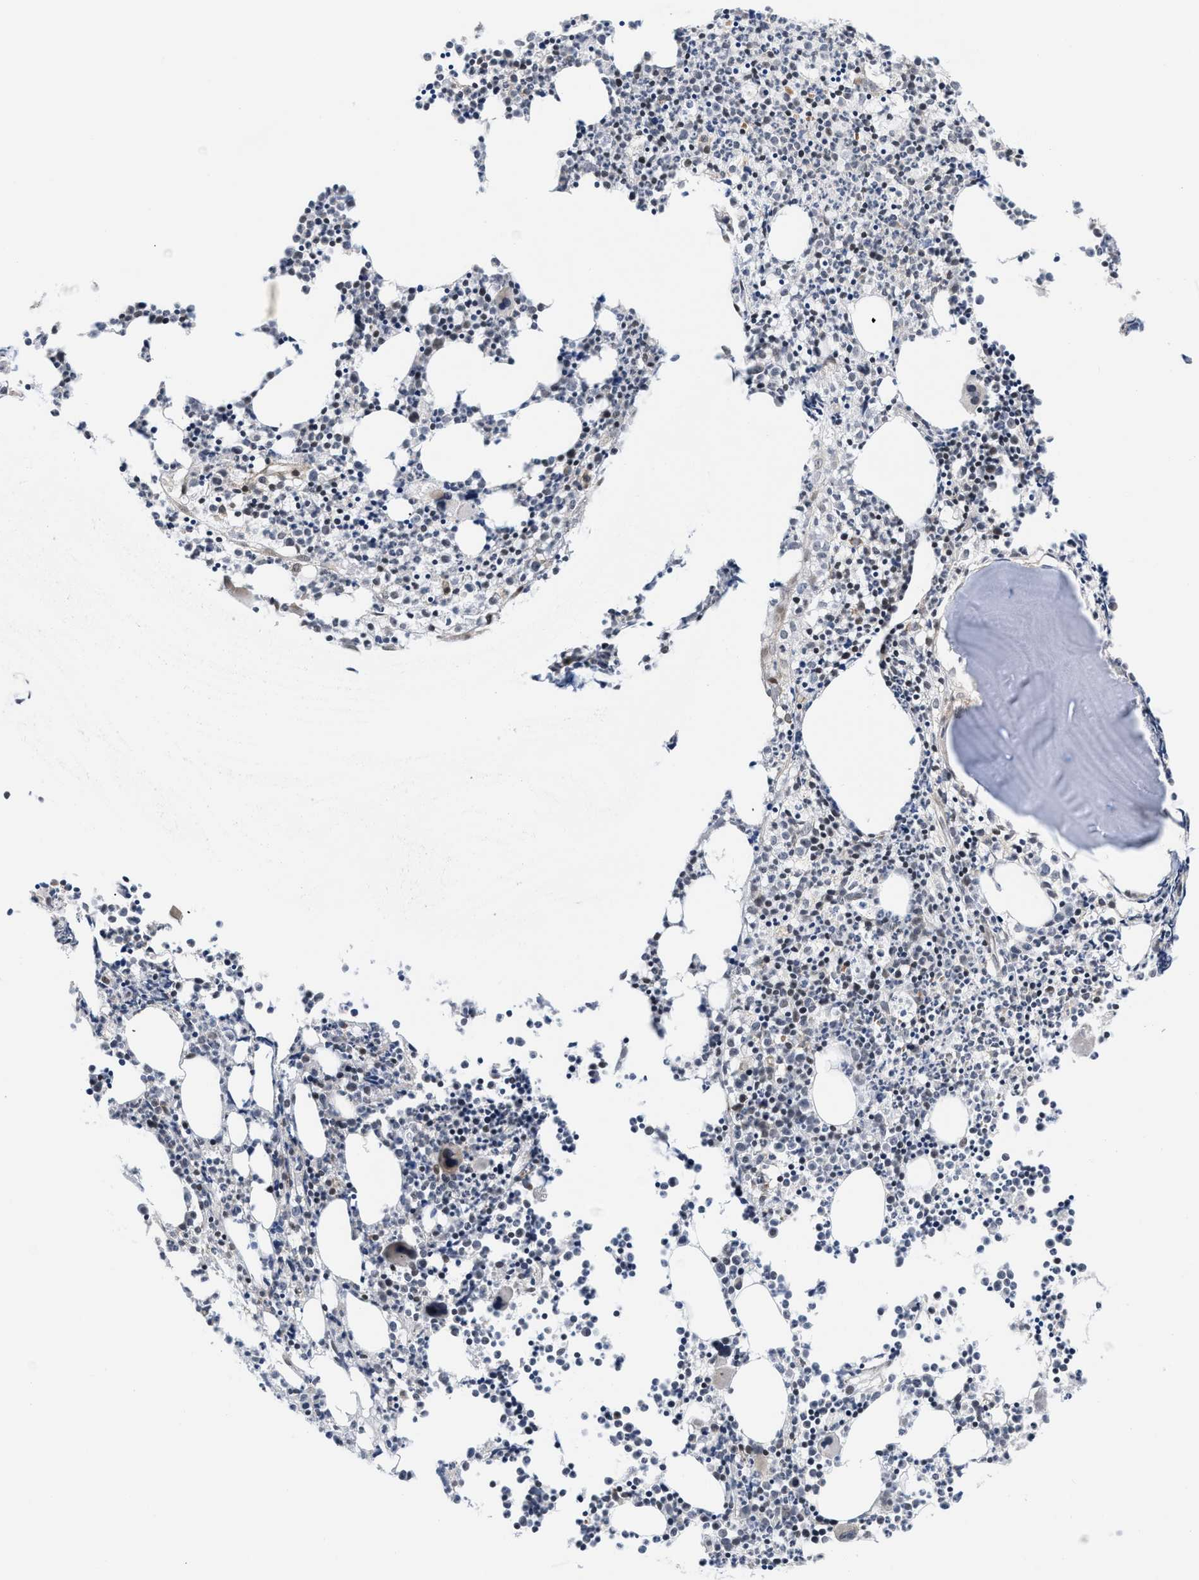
{"staining": {"intensity": "moderate", "quantity": "<25%", "location": "cytoplasmic/membranous,nuclear"}, "tissue": "bone marrow", "cell_type": "Hematopoietic cells", "image_type": "normal", "snomed": [{"axis": "morphology", "description": "Normal tissue, NOS"}, {"axis": "morphology", "description": "Inflammation, NOS"}, {"axis": "topography", "description": "Bone marrow"}], "caption": "Immunohistochemistry (IHC) (DAB) staining of unremarkable bone marrow demonstrates moderate cytoplasmic/membranous,nuclear protein positivity in about <25% of hematopoietic cells.", "gene": "GPRASP2", "patient": {"sex": "female", "age": 53}}